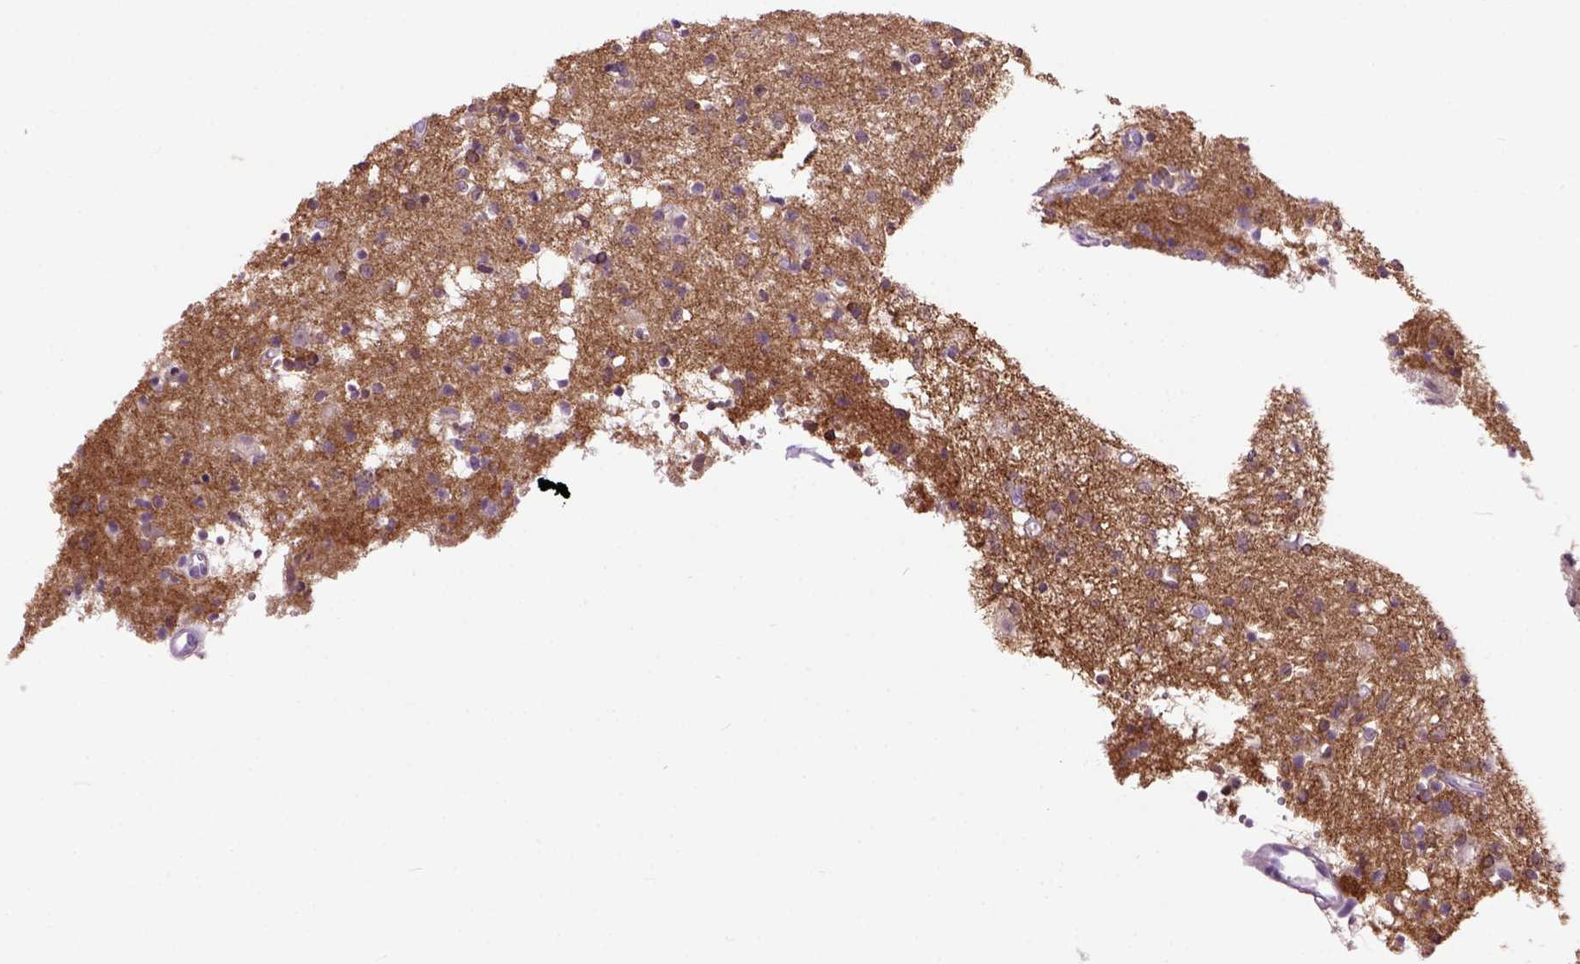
{"staining": {"intensity": "moderate", "quantity": "25%-75%", "location": "cytoplasmic/membranous"}, "tissue": "glioma", "cell_type": "Tumor cells", "image_type": "cancer", "snomed": [{"axis": "morphology", "description": "Glioma, malignant, Low grade"}, {"axis": "topography", "description": "Brain"}], "caption": "Immunohistochemical staining of human glioma displays medium levels of moderate cytoplasmic/membranous staining in about 25%-75% of tumor cells. The protein is stained brown, and the nuclei are stained in blue (DAB (3,3'-diaminobenzidine) IHC with brightfield microscopy, high magnification).", "gene": "MAPT", "patient": {"sex": "male", "age": 64}}